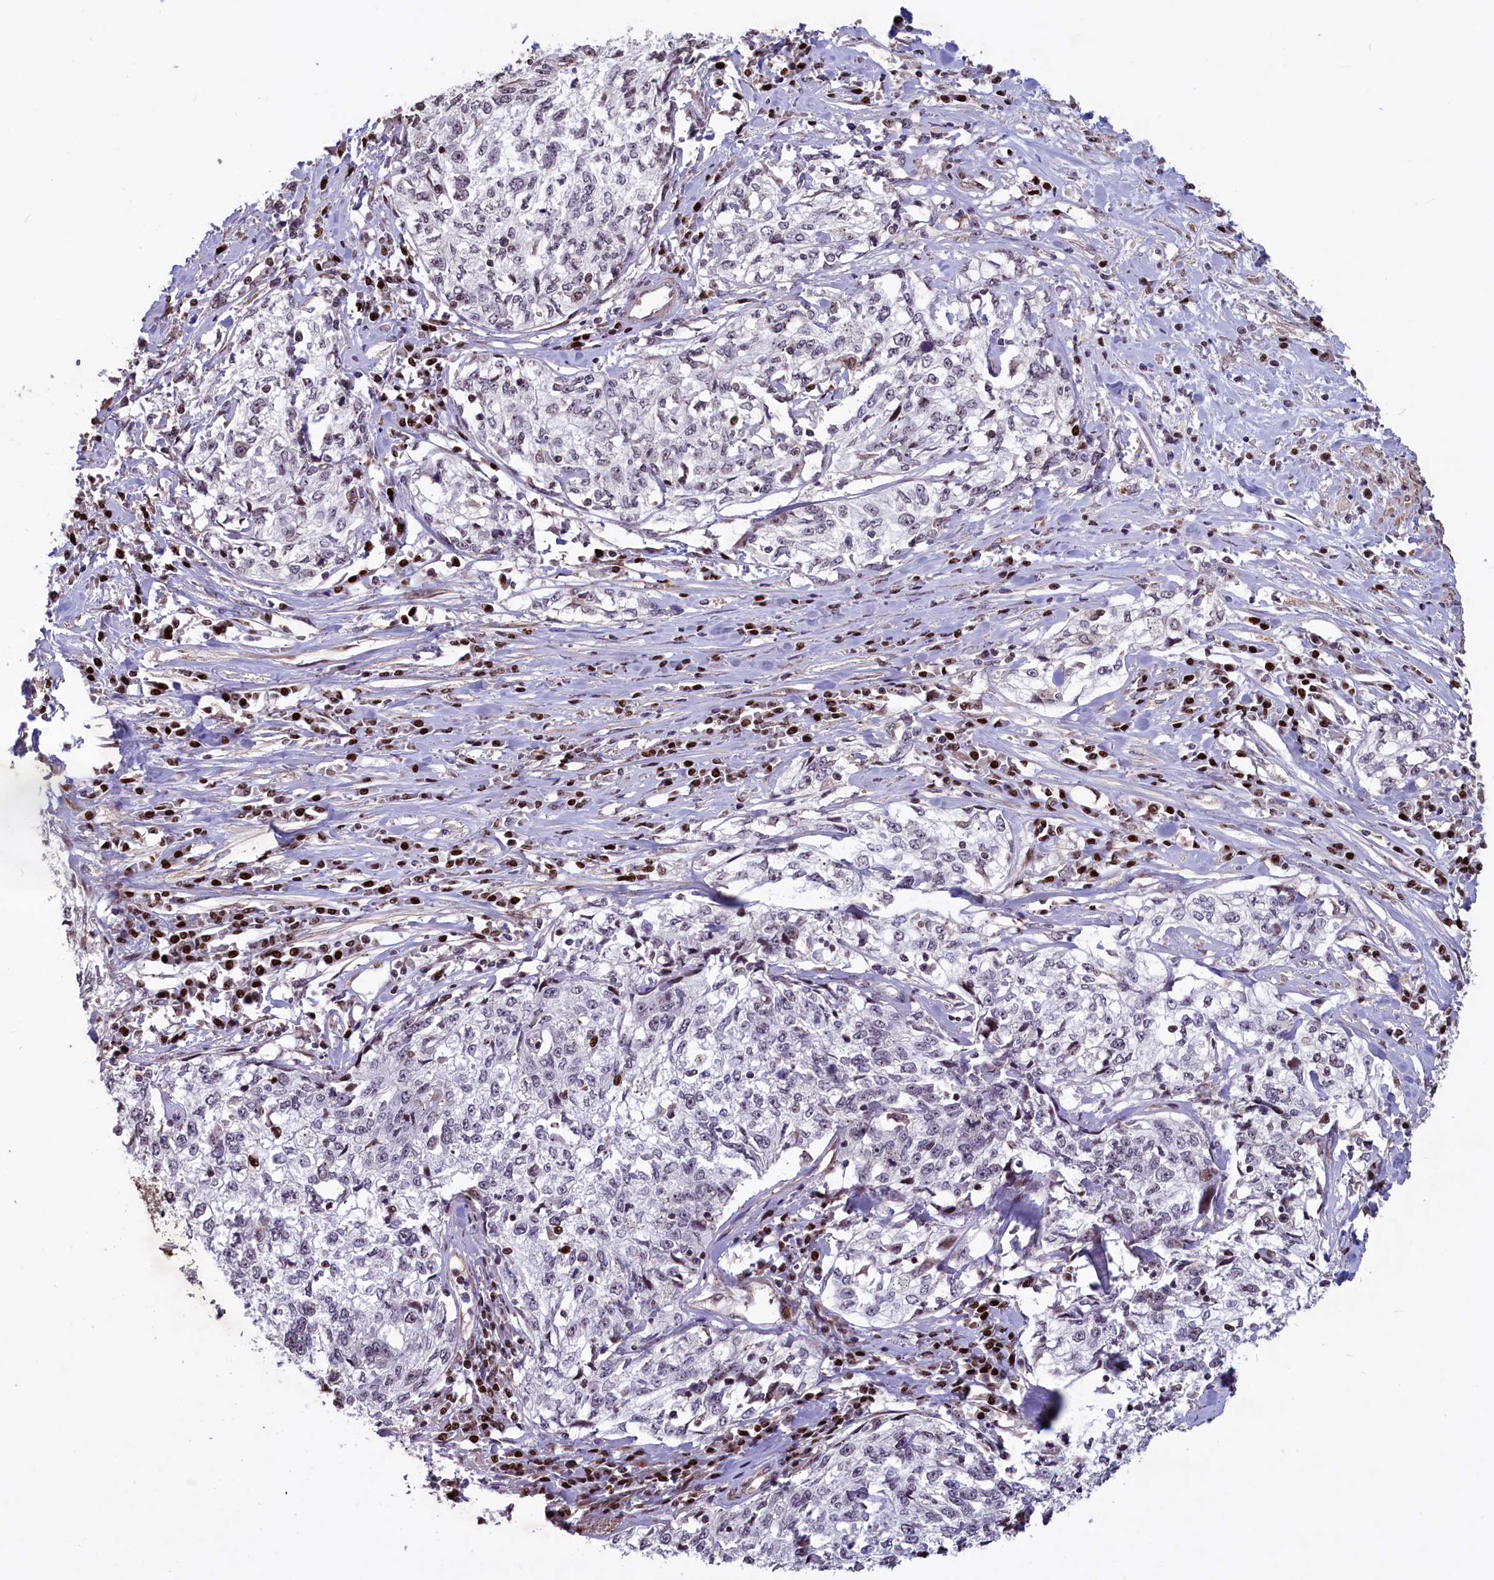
{"staining": {"intensity": "weak", "quantity": "<25%", "location": "nuclear"}, "tissue": "cervical cancer", "cell_type": "Tumor cells", "image_type": "cancer", "snomed": [{"axis": "morphology", "description": "Squamous cell carcinoma, NOS"}, {"axis": "topography", "description": "Cervix"}], "caption": "The micrograph demonstrates no significant positivity in tumor cells of cervical cancer.", "gene": "SHFL", "patient": {"sex": "female", "age": 57}}